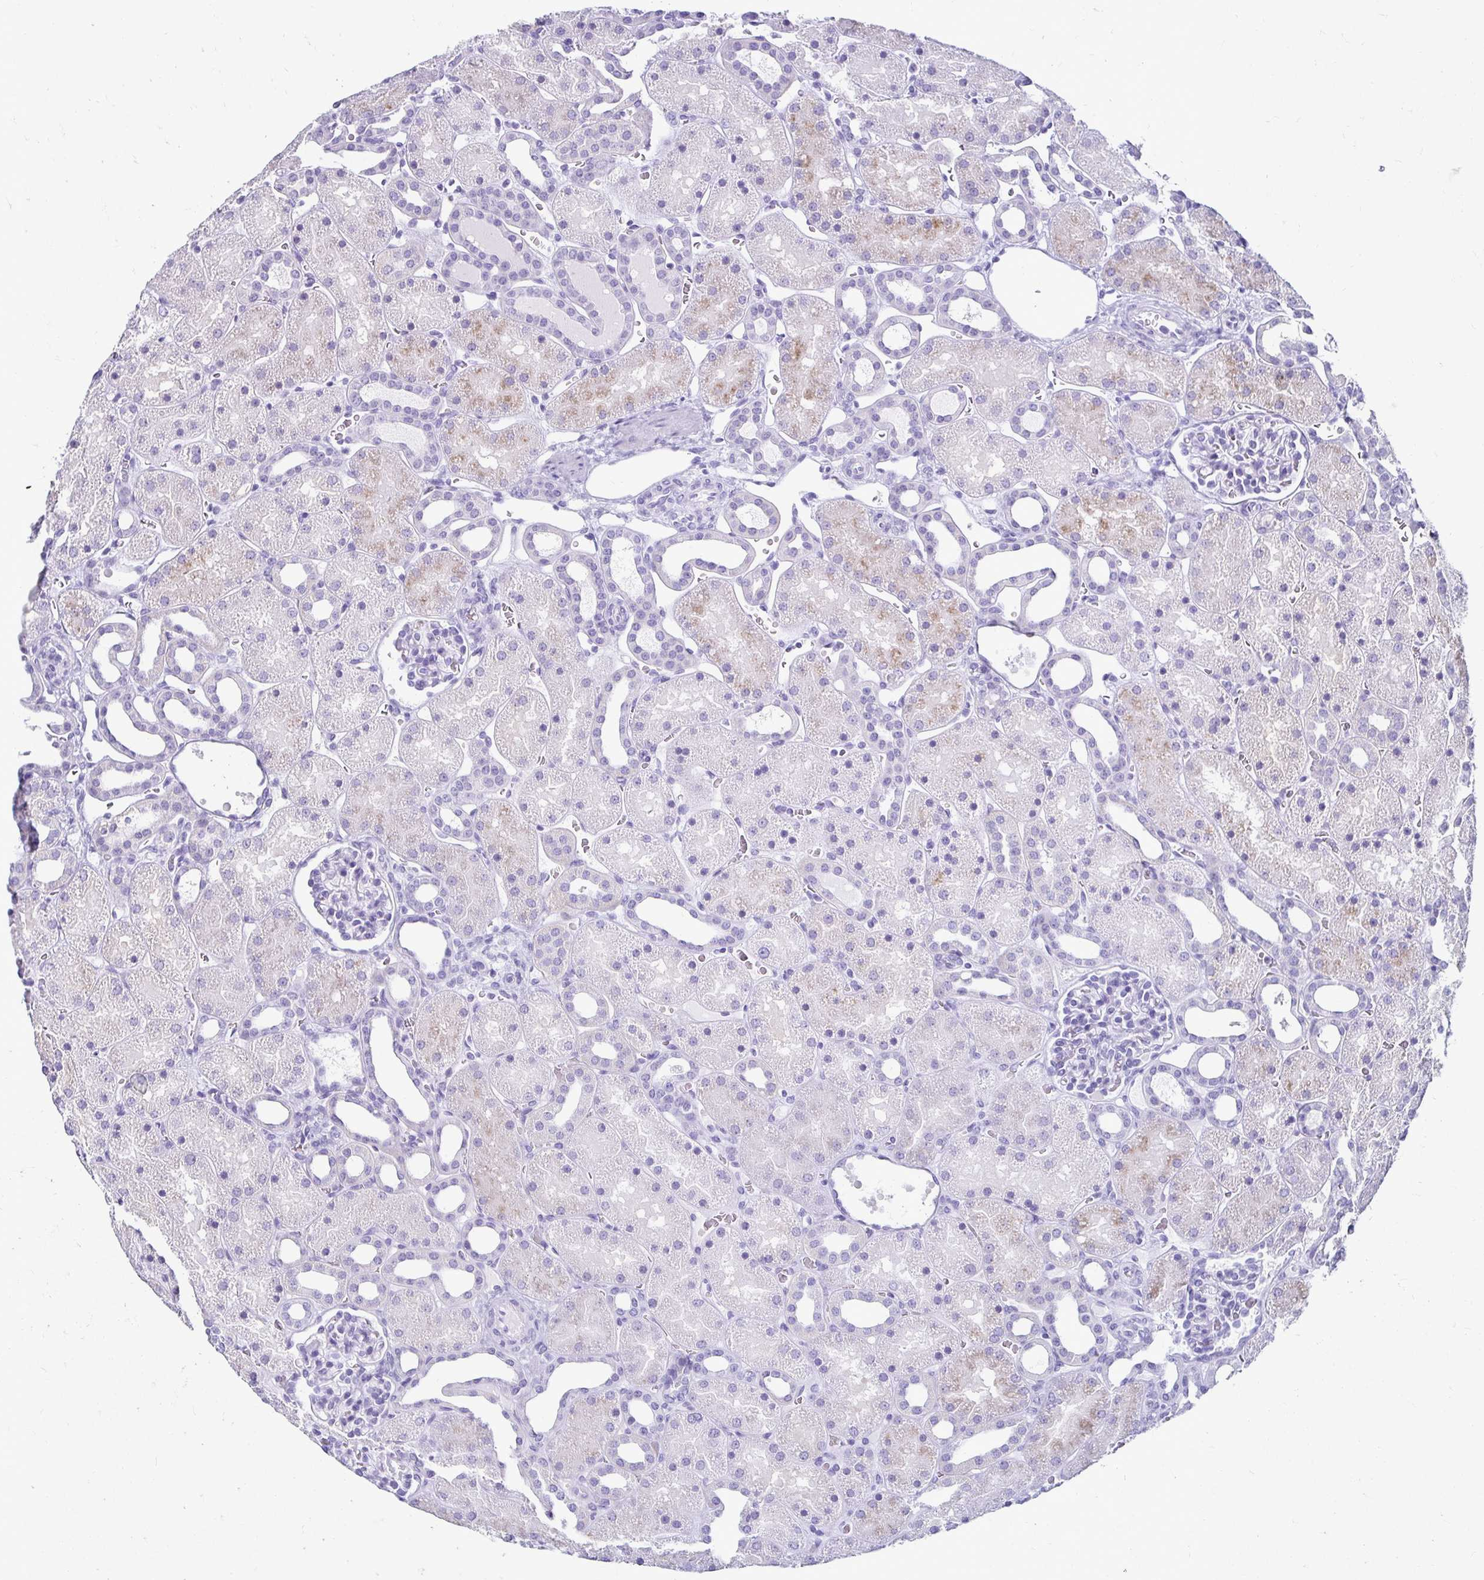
{"staining": {"intensity": "negative", "quantity": "none", "location": "none"}, "tissue": "kidney", "cell_type": "Cells in glomeruli", "image_type": "normal", "snomed": [{"axis": "morphology", "description": "Normal tissue, NOS"}, {"axis": "topography", "description": "Kidney"}], "caption": "Immunohistochemical staining of unremarkable human kidney shows no significant expression in cells in glomeruli. Brightfield microscopy of IHC stained with DAB (3,3'-diaminobenzidine) (brown) and hematoxylin (blue), captured at high magnification.", "gene": "CST6", "patient": {"sex": "male", "age": 2}}